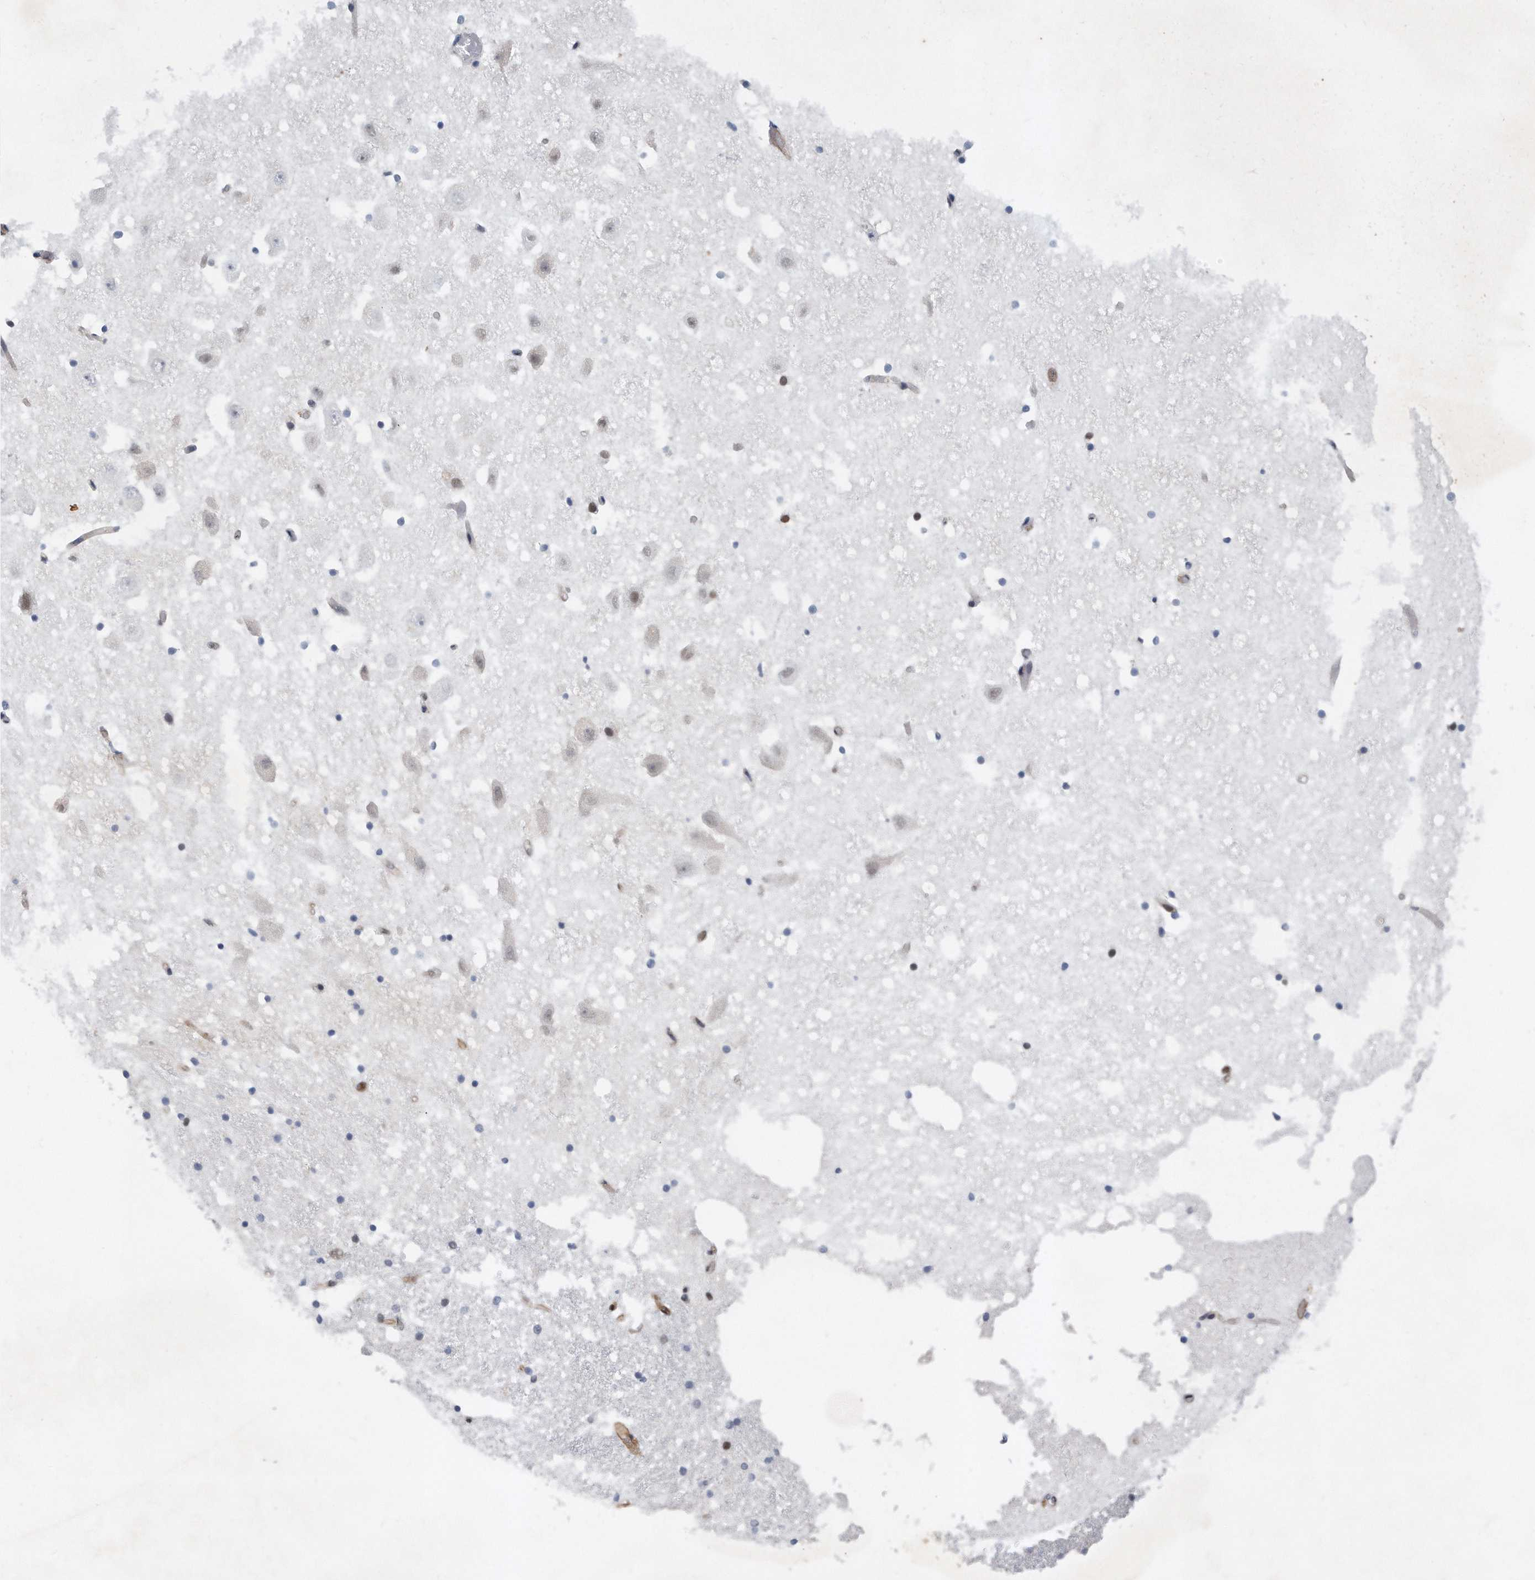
{"staining": {"intensity": "negative", "quantity": "none", "location": "none"}, "tissue": "hippocampus", "cell_type": "Glial cells", "image_type": "normal", "snomed": [{"axis": "morphology", "description": "Normal tissue, NOS"}, {"axis": "topography", "description": "Hippocampus"}], "caption": "Hippocampus stained for a protein using immunohistochemistry (IHC) exhibits no staining glial cells.", "gene": "TP53INP1", "patient": {"sex": "female", "age": 52}}